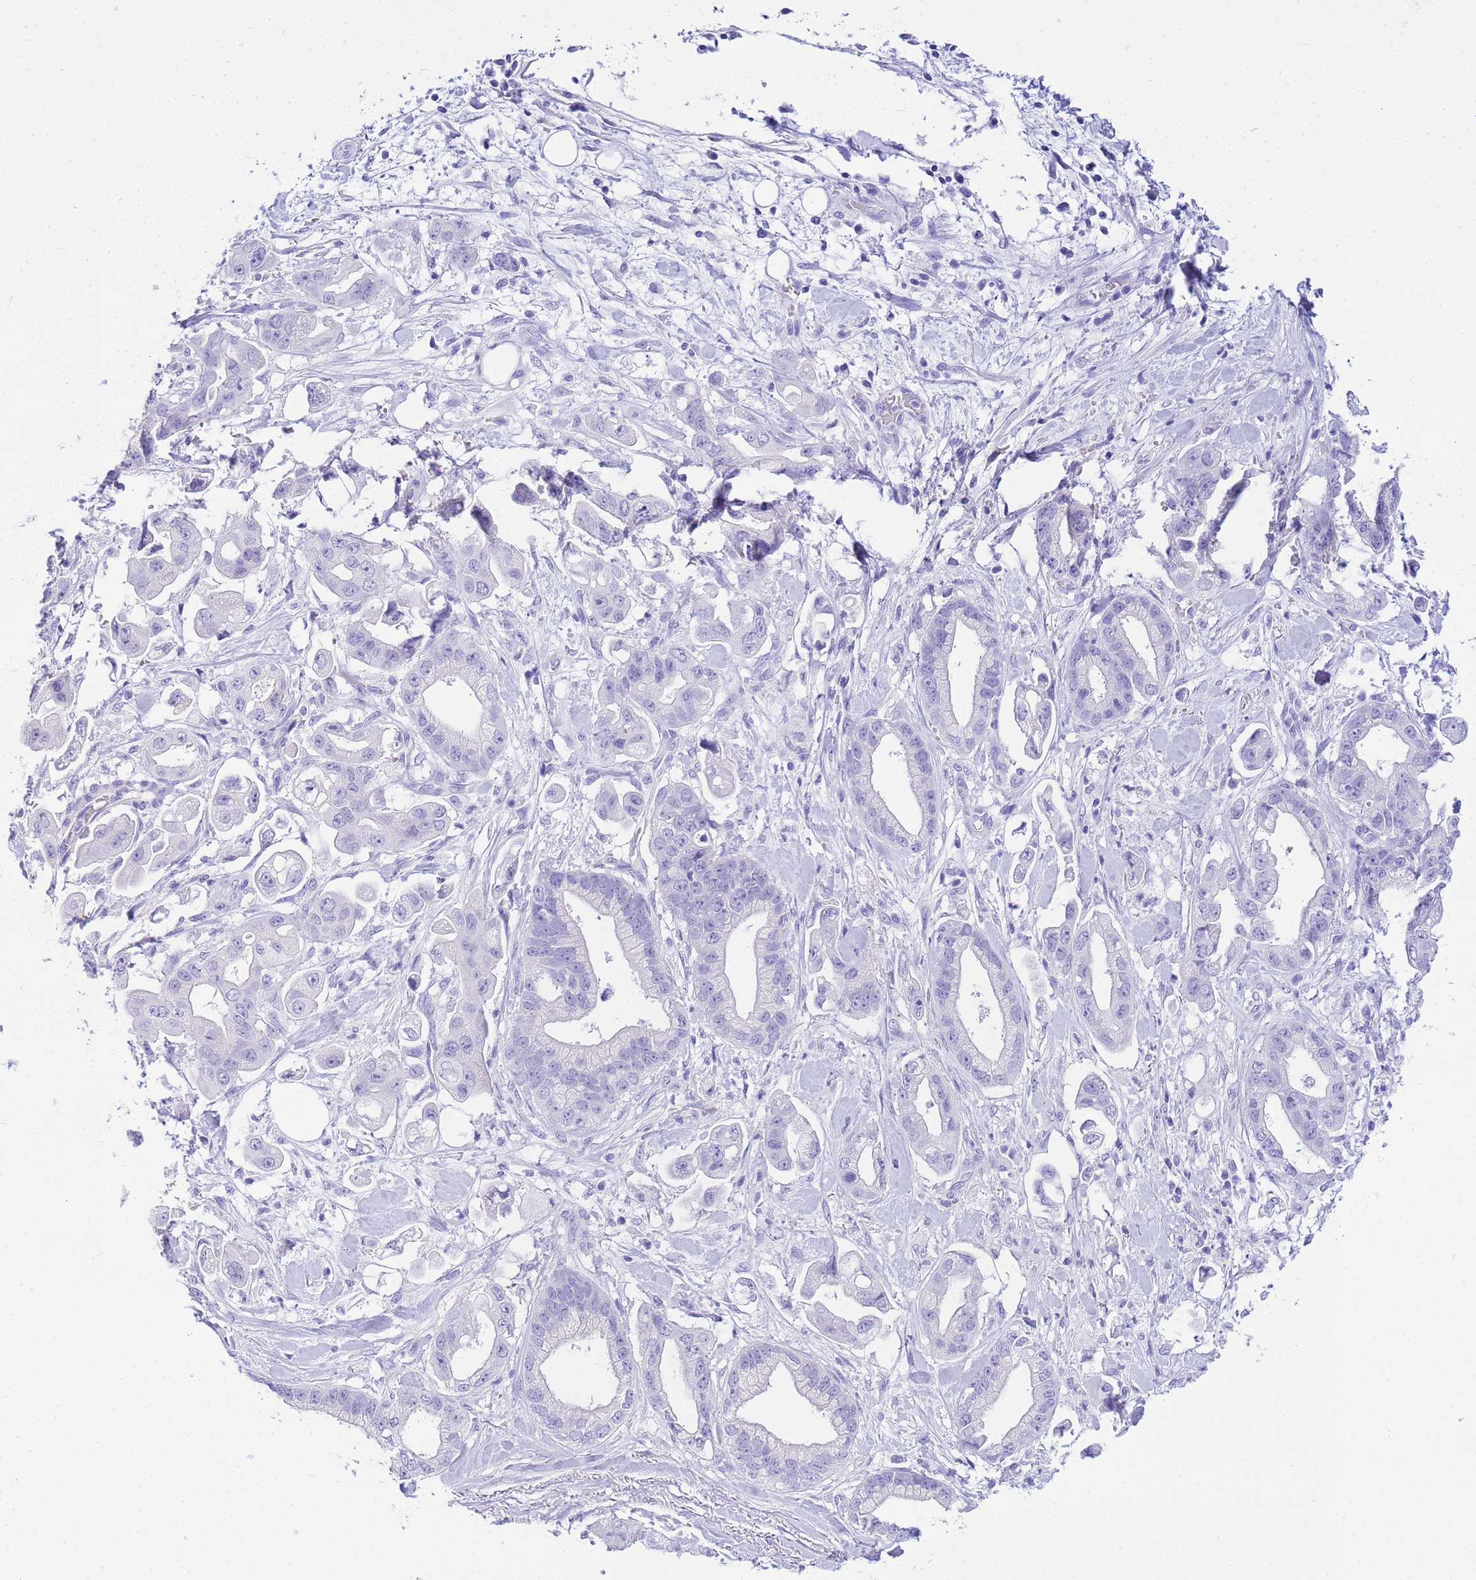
{"staining": {"intensity": "negative", "quantity": "none", "location": "none"}, "tissue": "stomach cancer", "cell_type": "Tumor cells", "image_type": "cancer", "snomed": [{"axis": "morphology", "description": "Adenocarcinoma, NOS"}, {"axis": "topography", "description": "Stomach"}], "caption": "A photomicrograph of adenocarcinoma (stomach) stained for a protein exhibits no brown staining in tumor cells. (Immunohistochemistry (ihc), brightfield microscopy, high magnification).", "gene": "AQP12A", "patient": {"sex": "male", "age": 62}}